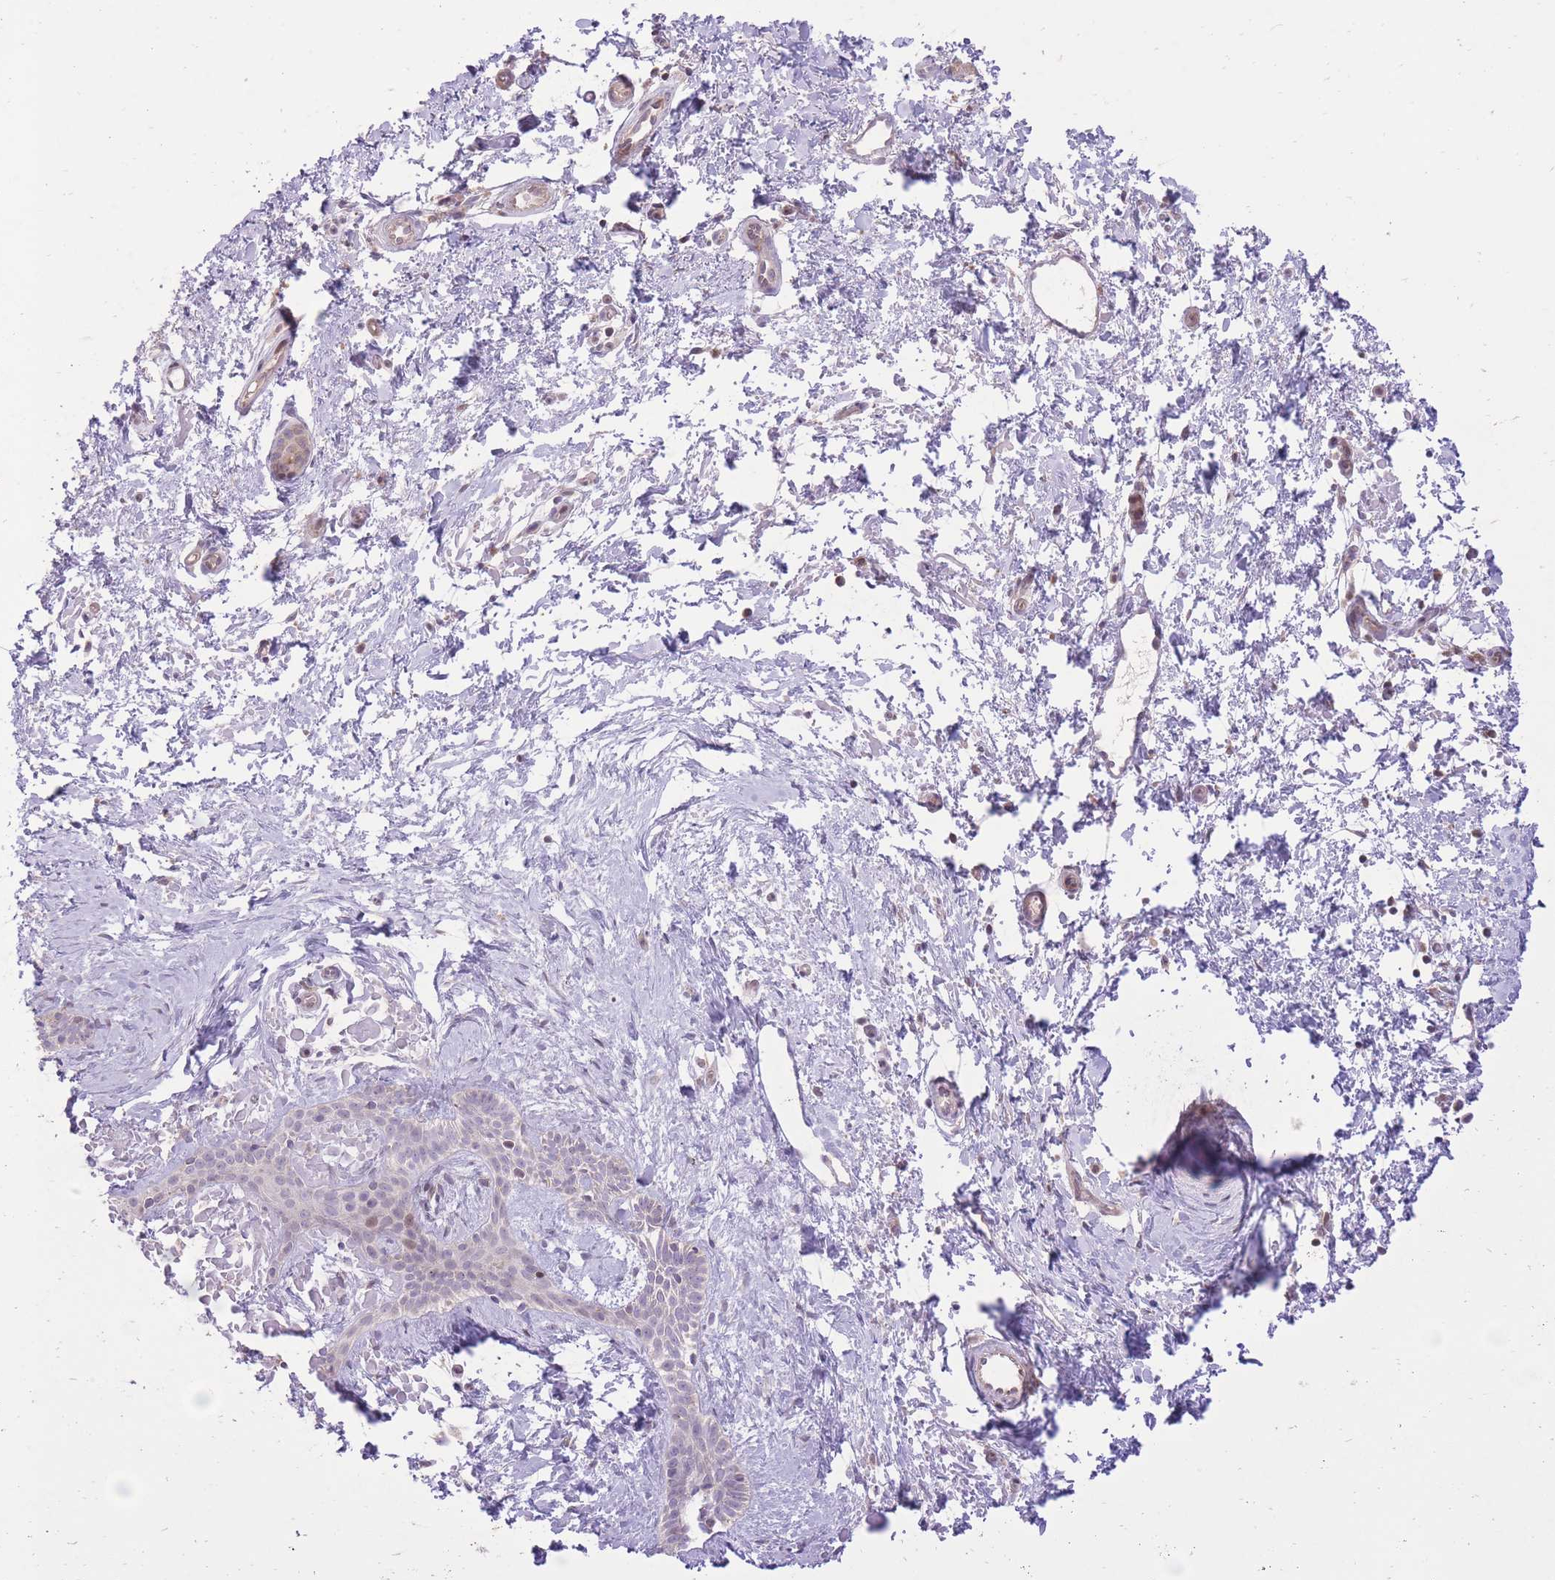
{"staining": {"intensity": "negative", "quantity": "none", "location": "none"}, "tissue": "skin cancer", "cell_type": "Tumor cells", "image_type": "cancer", "snomed": [{"axis": "morphology", "description": "Basal cell carcinoma"}, {"axis": "topography", "description": "Skin"}], "caption": "Immunohistochemistry of skin basal cell carcinoma displays no staining in tumor cells.", "gene": "SLC4A4", "patient": {"sex": "male", "age": 78}}